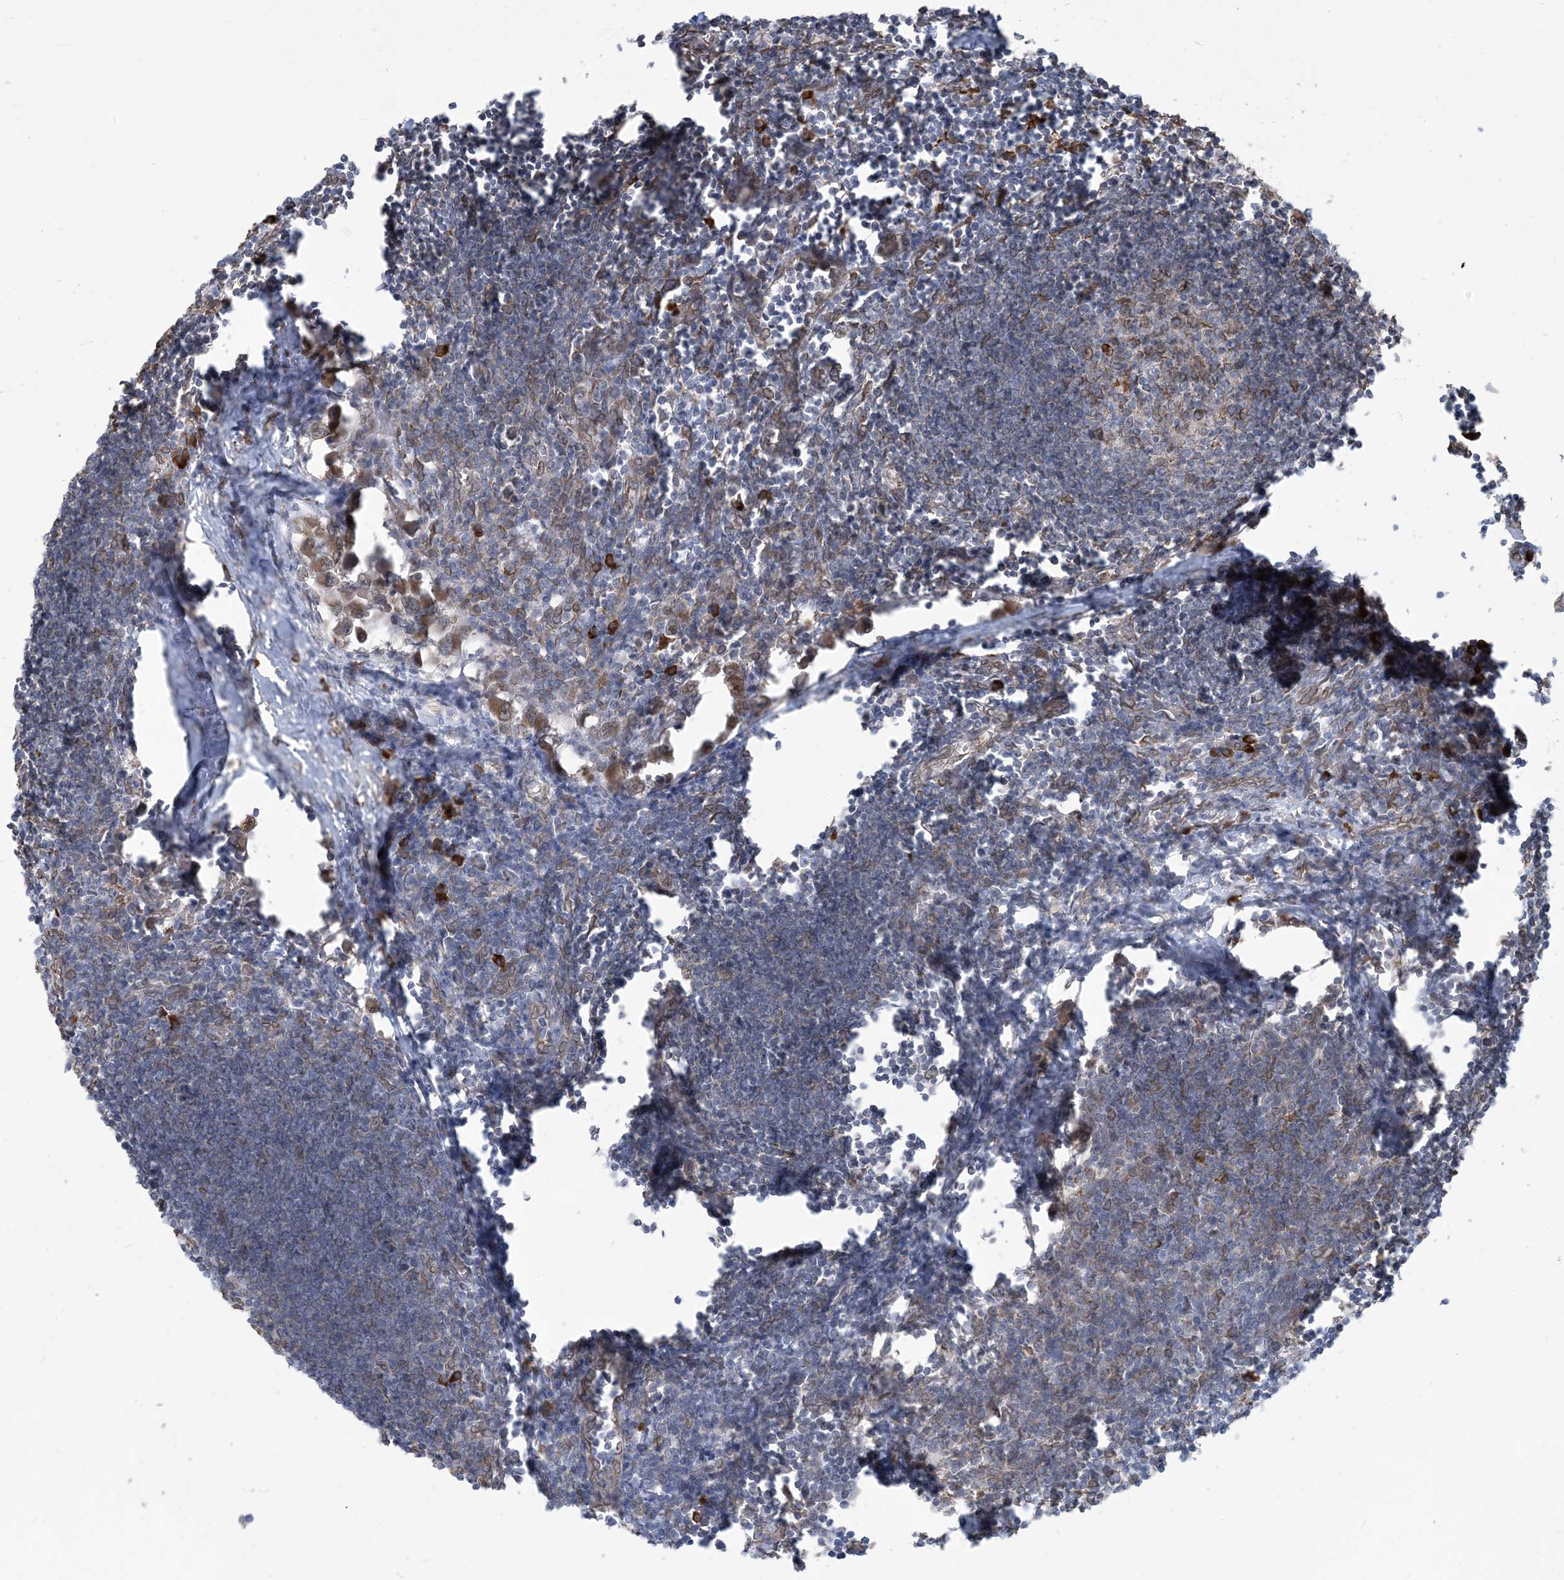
{"staining": {"intensity": "moderate", "quantity": ">75%", "location": "cytoplasmic/membranous,nuclear"}, "tissue": "lymph node", "cell_type": "Germinal center cells", "image_type": "normal", "snomed": [{"axis": "morphology", "description": "Normal tissue, NOS"}, {"axis": "morphology", "description": "Malignant melanoma, Metastatic site"}, {"axis": "topography", "description": "Lymph node"}], "caption": "Germinal center cells exhibit medium levels of moderate cytoplasmic/membranous,nuclear staining in approximately >75% of cells in normal human lymph node.", "gene": "WWP1", "patient": {"sex": "male", "age": 41}}